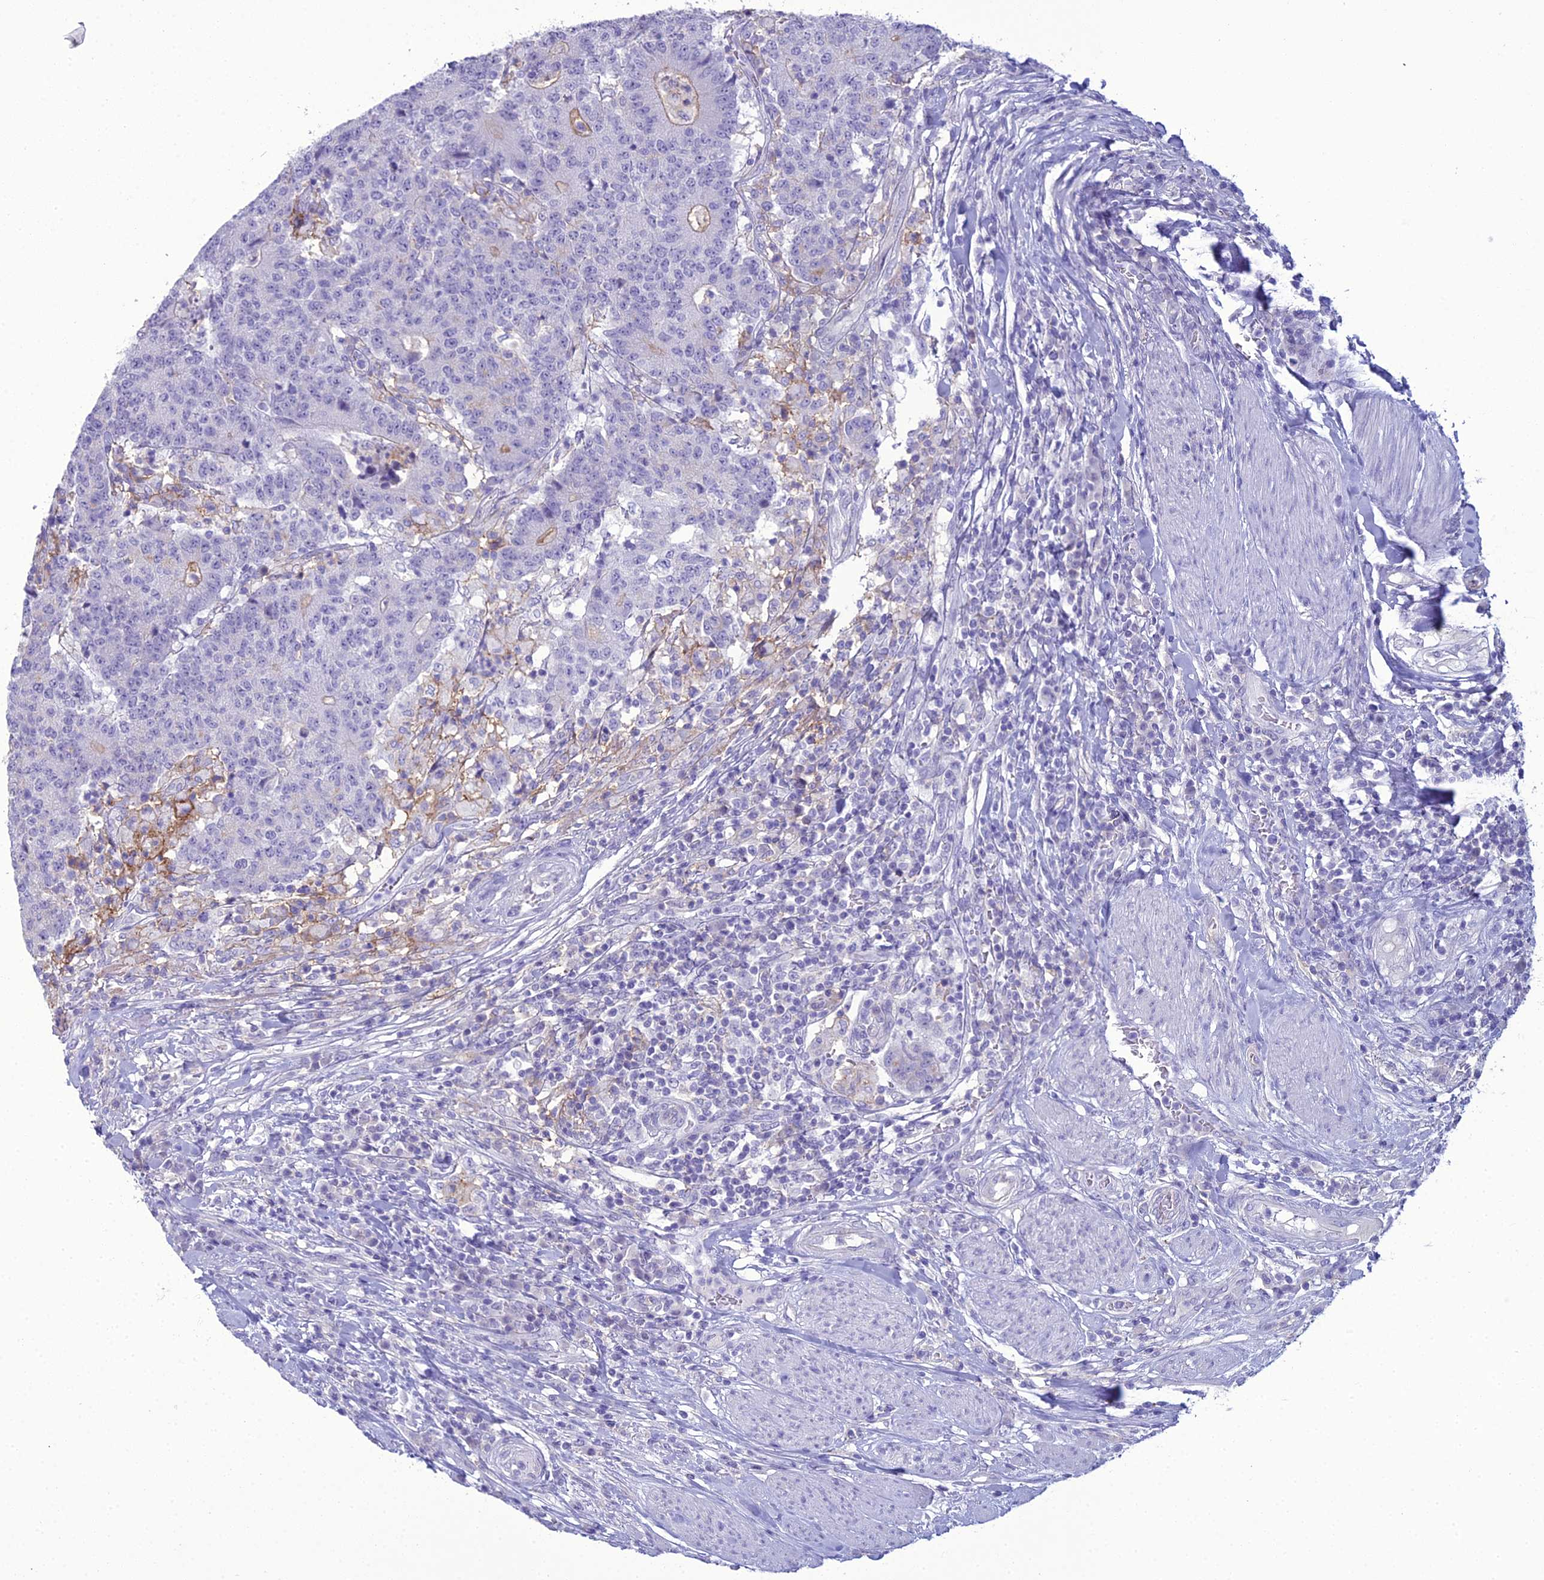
{"staining": {"intensity": "weak", "quantity": "<25%", "location": "cytoplasmic/membranous"}, "tissue": "colorectal cancer", "cell_type": "Tumor cells", "image_type": "cancer", "snomed": [{"axis": "morphology", "description": "Adenocarcinoma, NOS"}, {"axis": "topography", "description": "Colon"}], "caption": "The photomicrograph displays no significant positivity in tumor cells of colorectal adenocarcinoma. (IHC, brightfield microscopy, high magnification).", "gene": "ACE", "patient": {"sex": "female", "age": 75}}